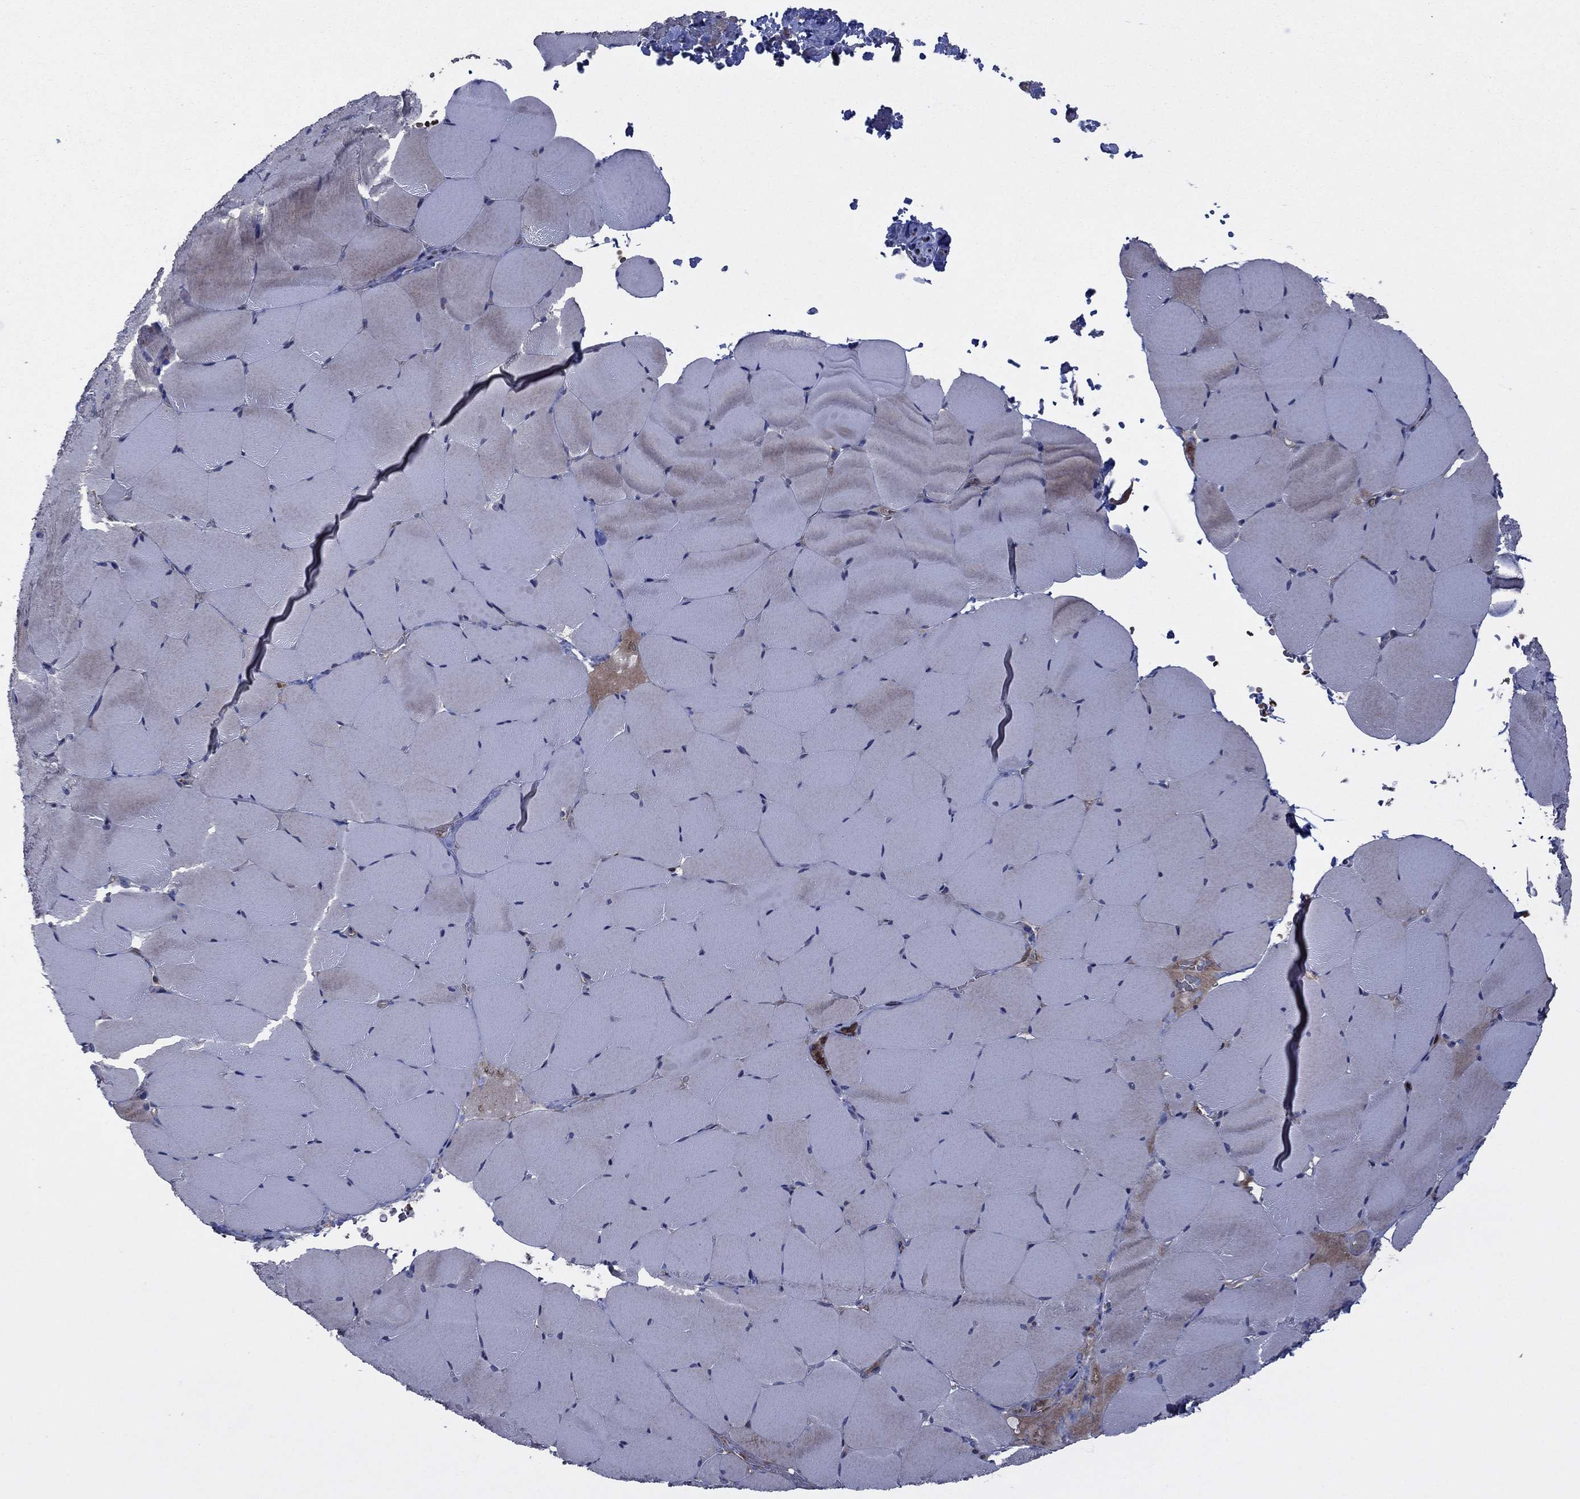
{"staining": {"intensity": "weak", "quantity": "<25%", "location": "cytoplasmic/membranous"}, "tissue": "skeletal muscle", "cell_type": "Myocytes", "image_type": "normal", "snomed": [{"axis": "morphology", "description": "Normal tissue, NOS"}, {"axis": "topography", "description": "Skeletal muscle"}], "caption": "This photomicrograph is of normal skeletal muscle stained with immunohistochemistry (IHC) to label a protein in brown with the nuclei are counter-stained blue. There is no positivity in myocytes.", "gene": "MEA1", "patient": {"sex": "female", "age": 37}}